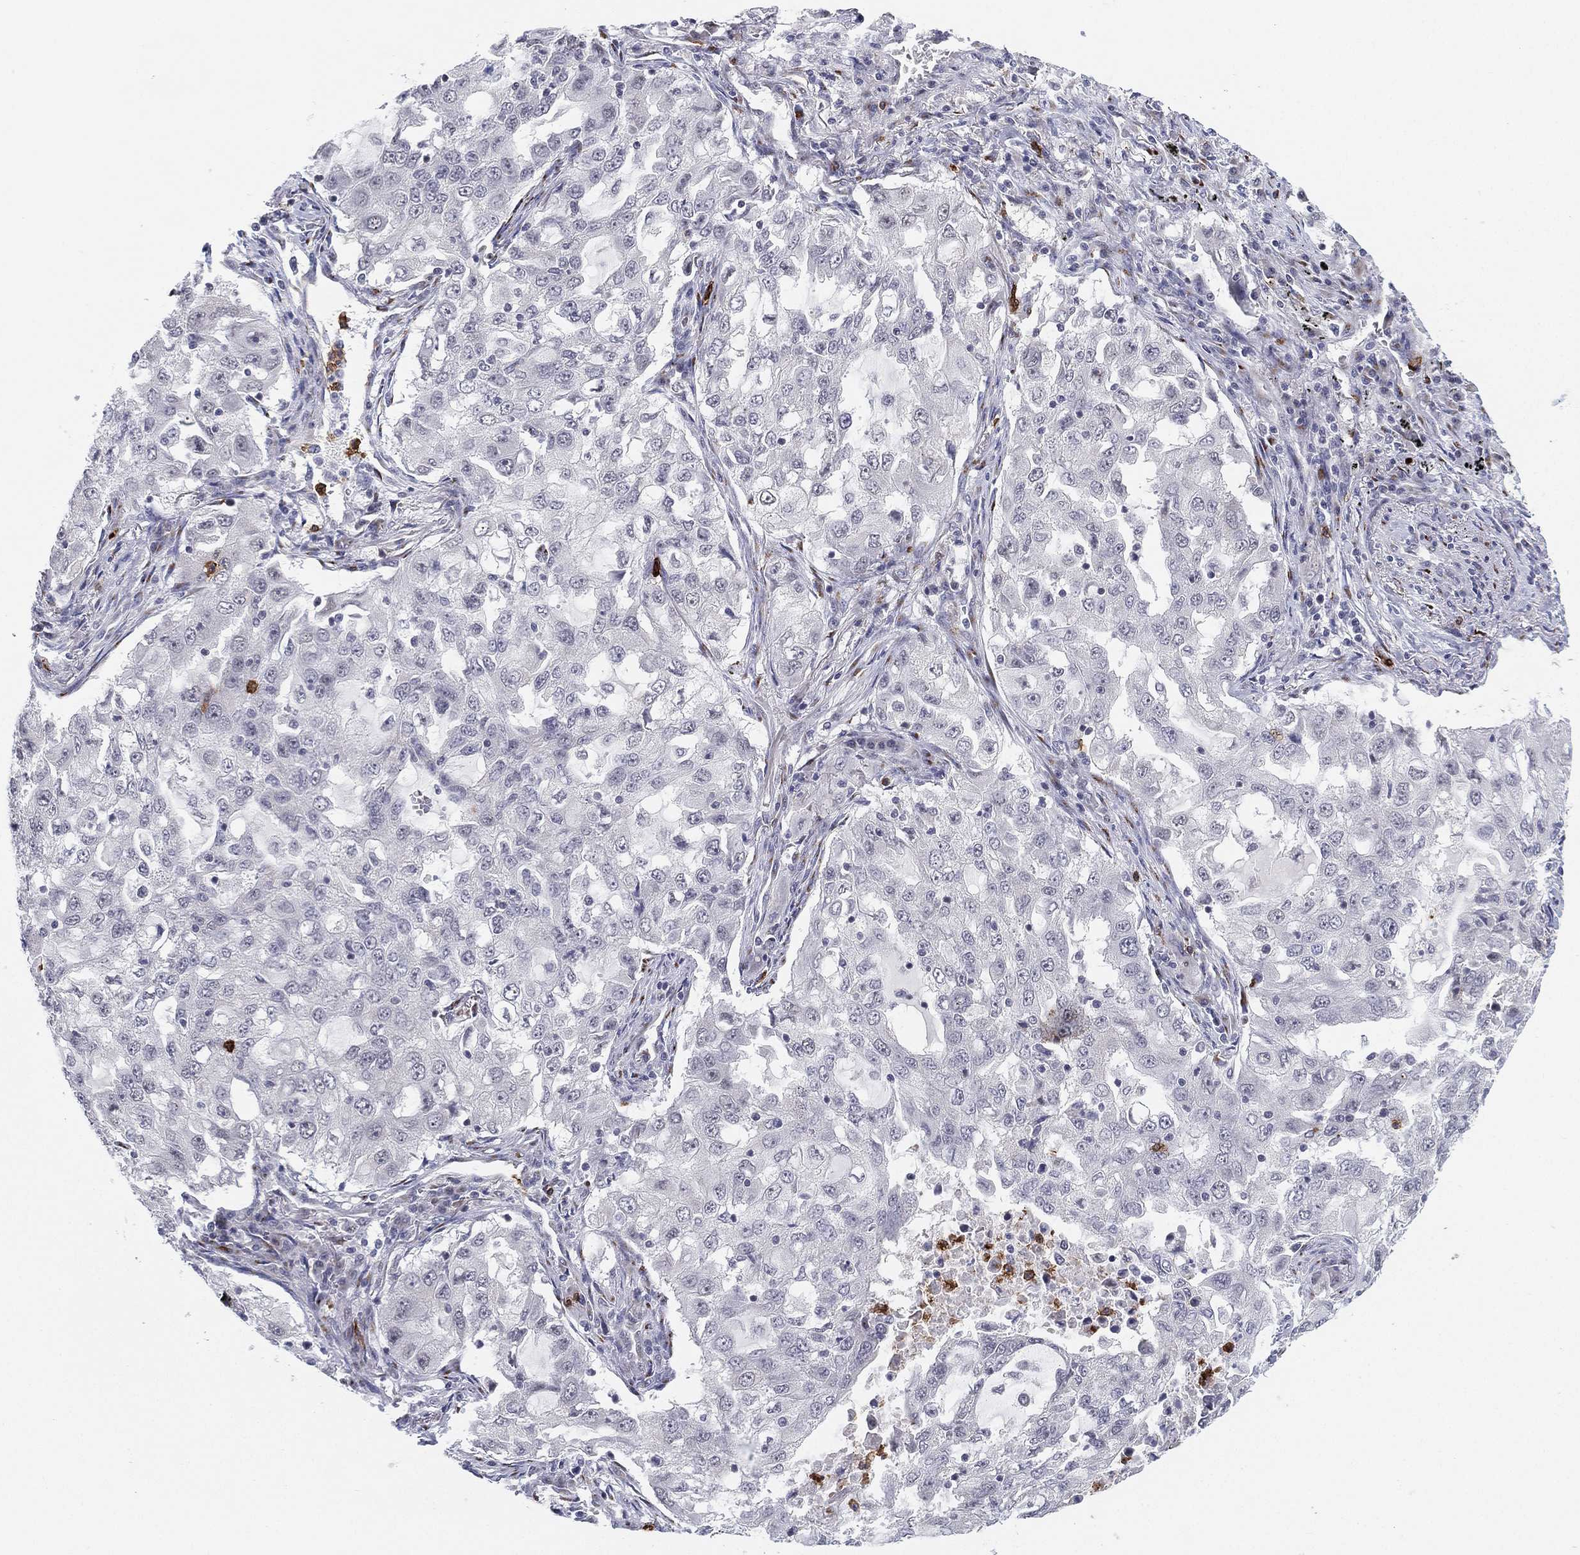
{"staining": {"intensity": "negative", "quantity": "none", "location": "none"}, "tissue": "lung cancer", "cell_type": "Tumor cells", "image_type": "cancer", "snomed": [{"axis": "morphology", "description": "Adenocarcinoma, NOS"}, {"axis": "topography", "description": "Lung"}], "caption": "This is an immunohistochemistry (IHC) histopathology image of human lung adenocarcinoma. There is no expression in tumor cells.", "gene": "CD177", "patient": {"sex": "female", "age": 61}}